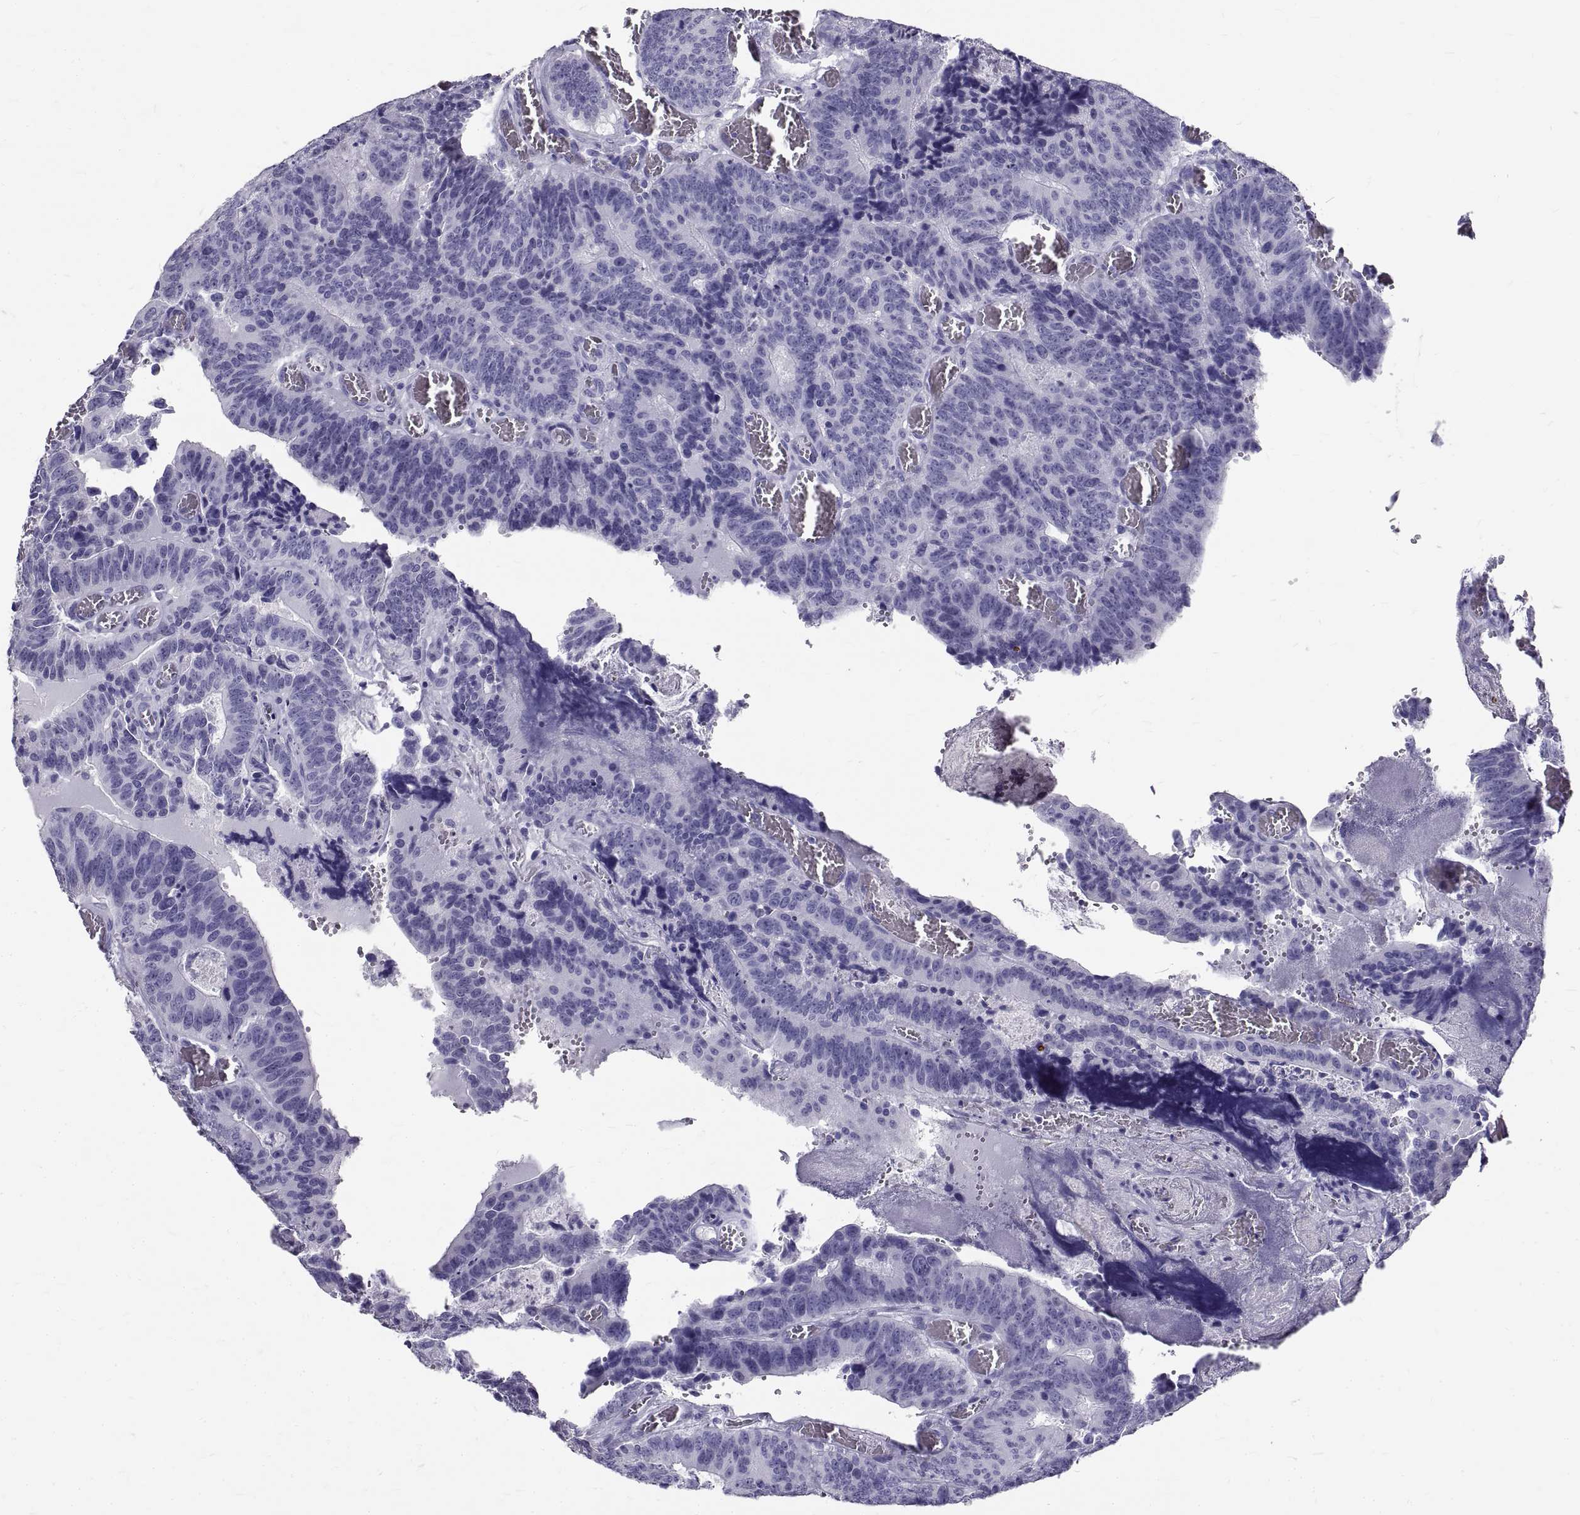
{"staining": {"intensity": "negative", "quantity": "none", "location": "none"}, "tissue": "colorectal cancer", "cell_type": "Tumor cells", "image_type": "cancer", "snomed": [{"axis": "morphology", "description": "Adenocarcinoma, NOS"}, {"axis": "topography", "description": "Colon"}], "caption": "IHC micrograph of neoplastic tissue: human colorectal cancer (adenocarcinoma) stained with DAB (3,3'-diaminobenzidine) displays no significant protein expression in tumor cells.", "gene": "GNG12", "patient": {"sex": "female", "age": 82}}